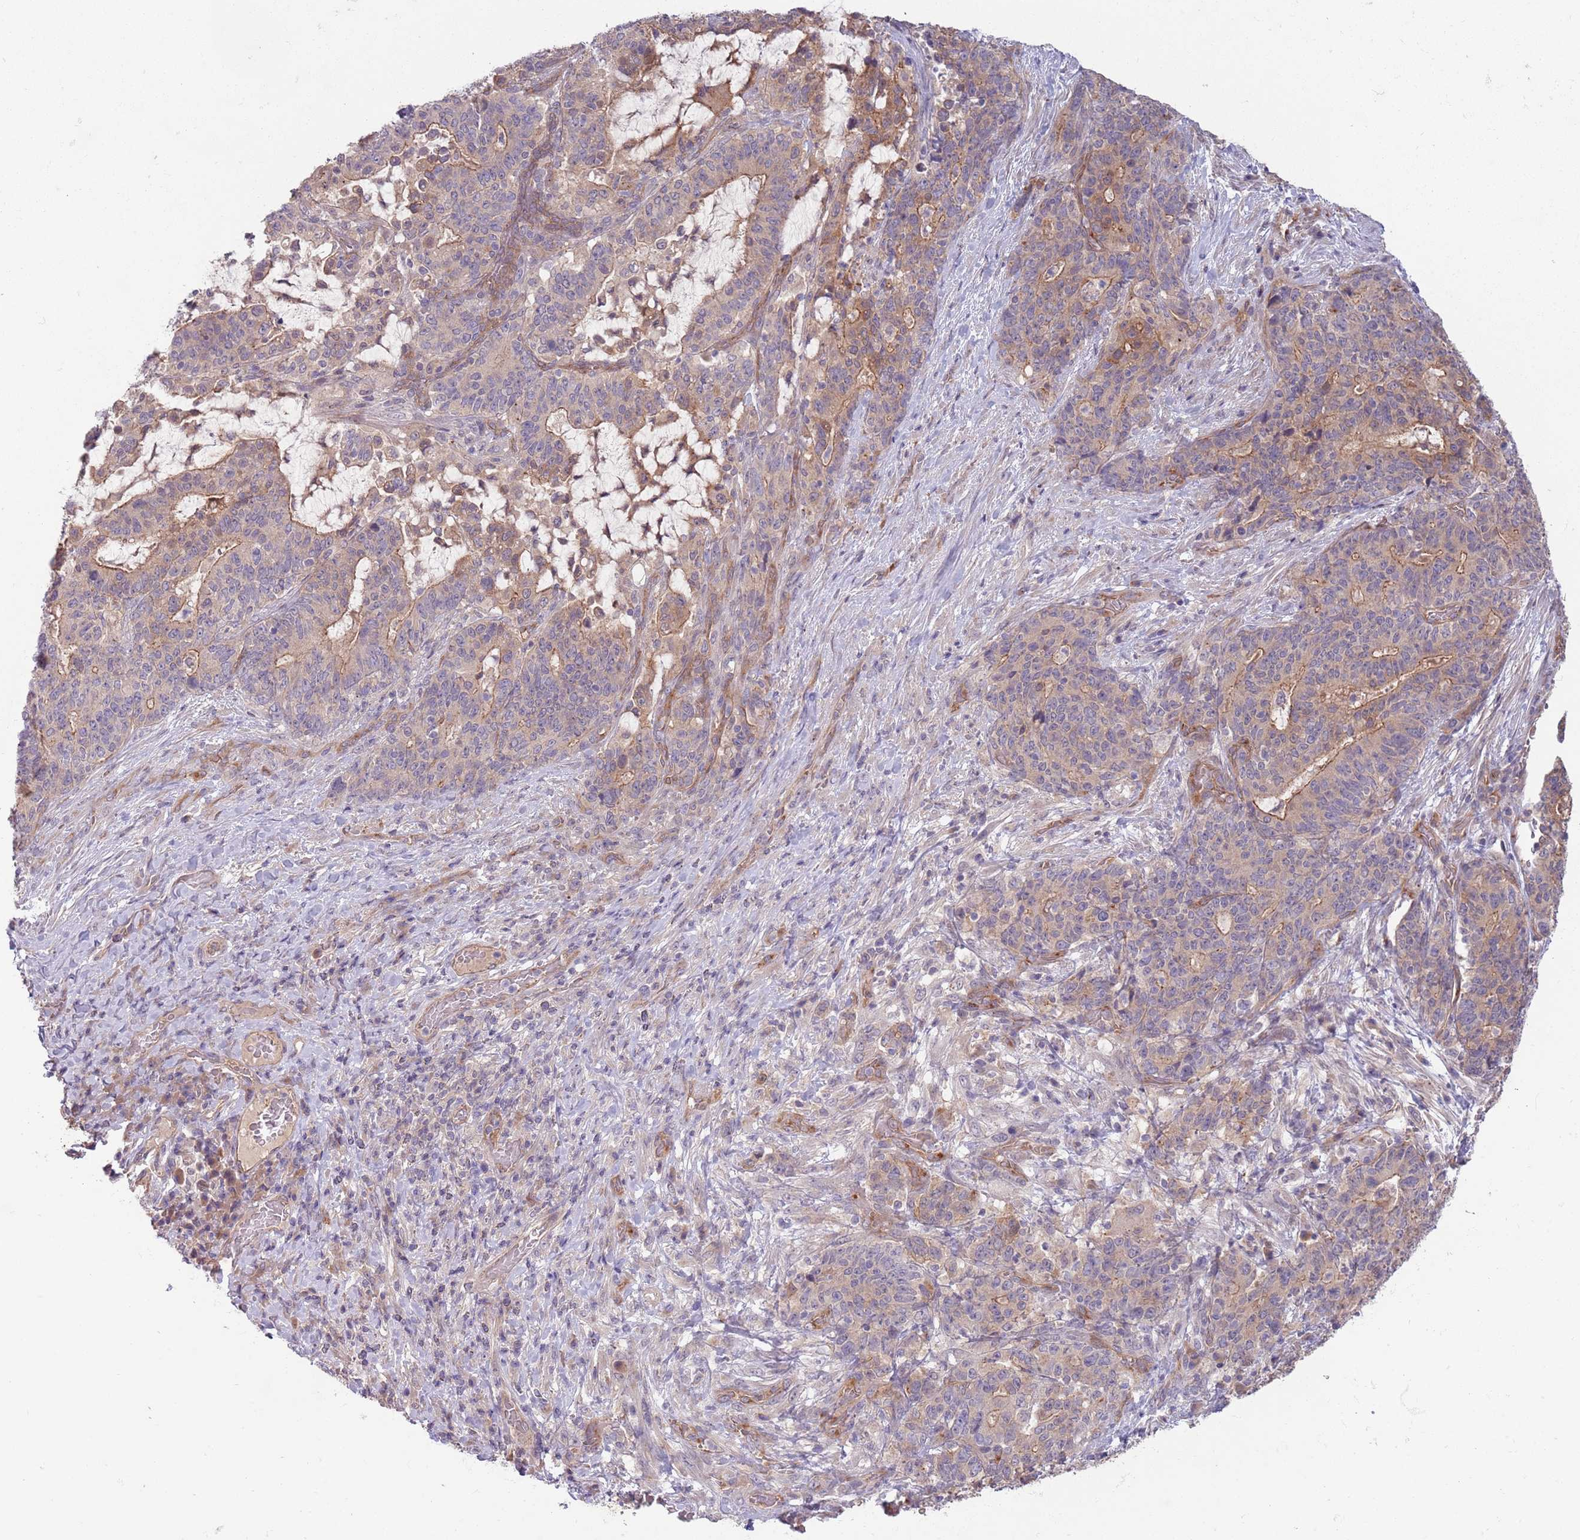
{"staining": {"intensity": "moderate", "quantity": "25%-75%", "location": "cytoplasmic/membranous"}, "tissue": "stomach cancer", "cell_type": "Tumor cells", "image_type": "cancer", "snomed": [{"axis": "morphology", "description": "Normal tissue, NOS"}, {"axis": "morphology", "description": "Adenocarcinoma, NOS"}, {"axis": "topography", "description": "Stomach"}], "caption": "Stomach adenocarcinoma tissue demonstrates moderate cytoplasmic/membranous expression in approximately 25%-75% of tumor cells, visualized by immunohistochemistry.", "gene": "SAV1", "patient": {"sex": "female", "age": 64}}